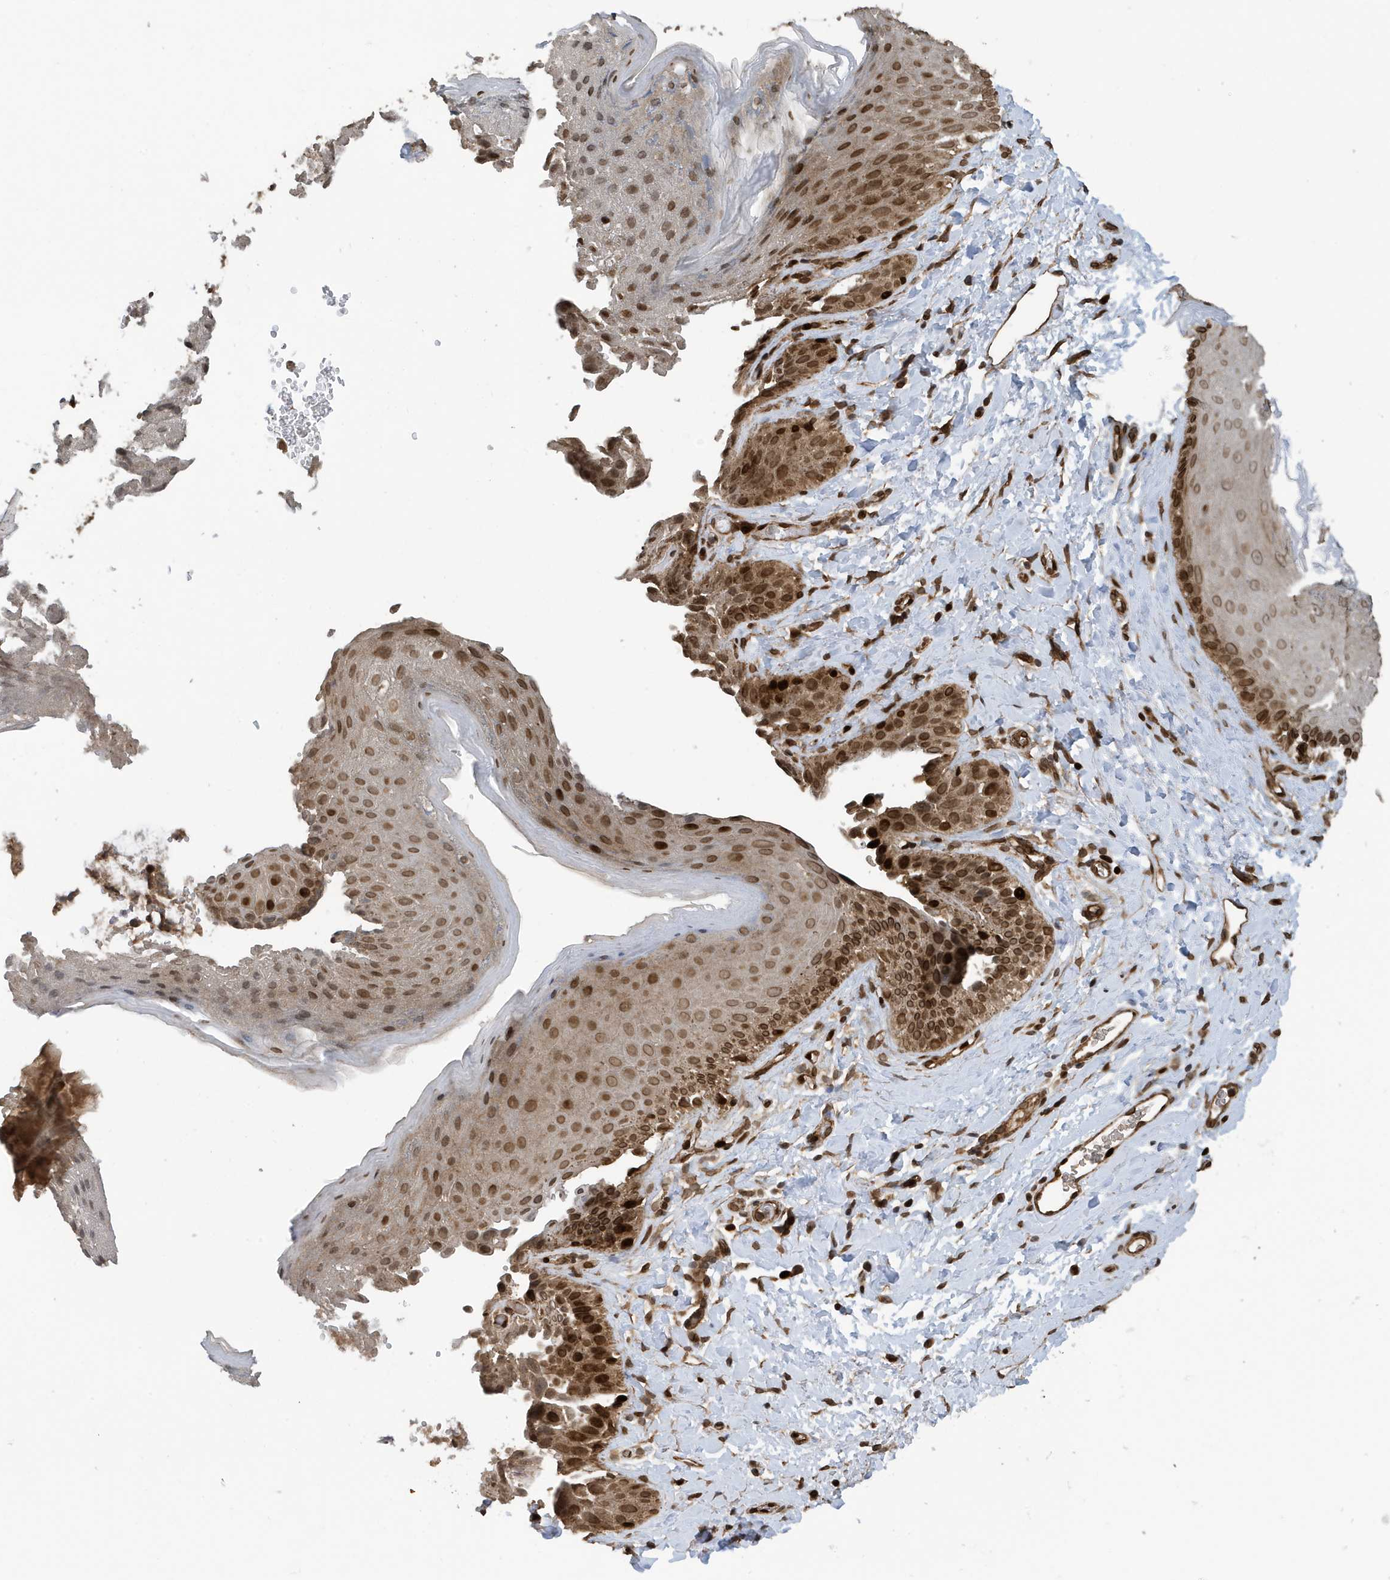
{"staining": {"intensity": "moderate", "quantity": ">75%", "location": "nuclear"}, "tissue": "skin", "cell_type": "Epidermal cells", "image_type": "normal", "snomed": [{"axis": "morphology", "description": "Normal tissue, NOS"}, {"axis": "topography", "description": "Anal"}], "caption": "This image exhibits immunohistochemistry staining of benign human skin, with medium moderate nuclear staining in about >75% of epidermal cells.", "gene": "DUSP18", "patient": {"sex": "male", "age": 44}}